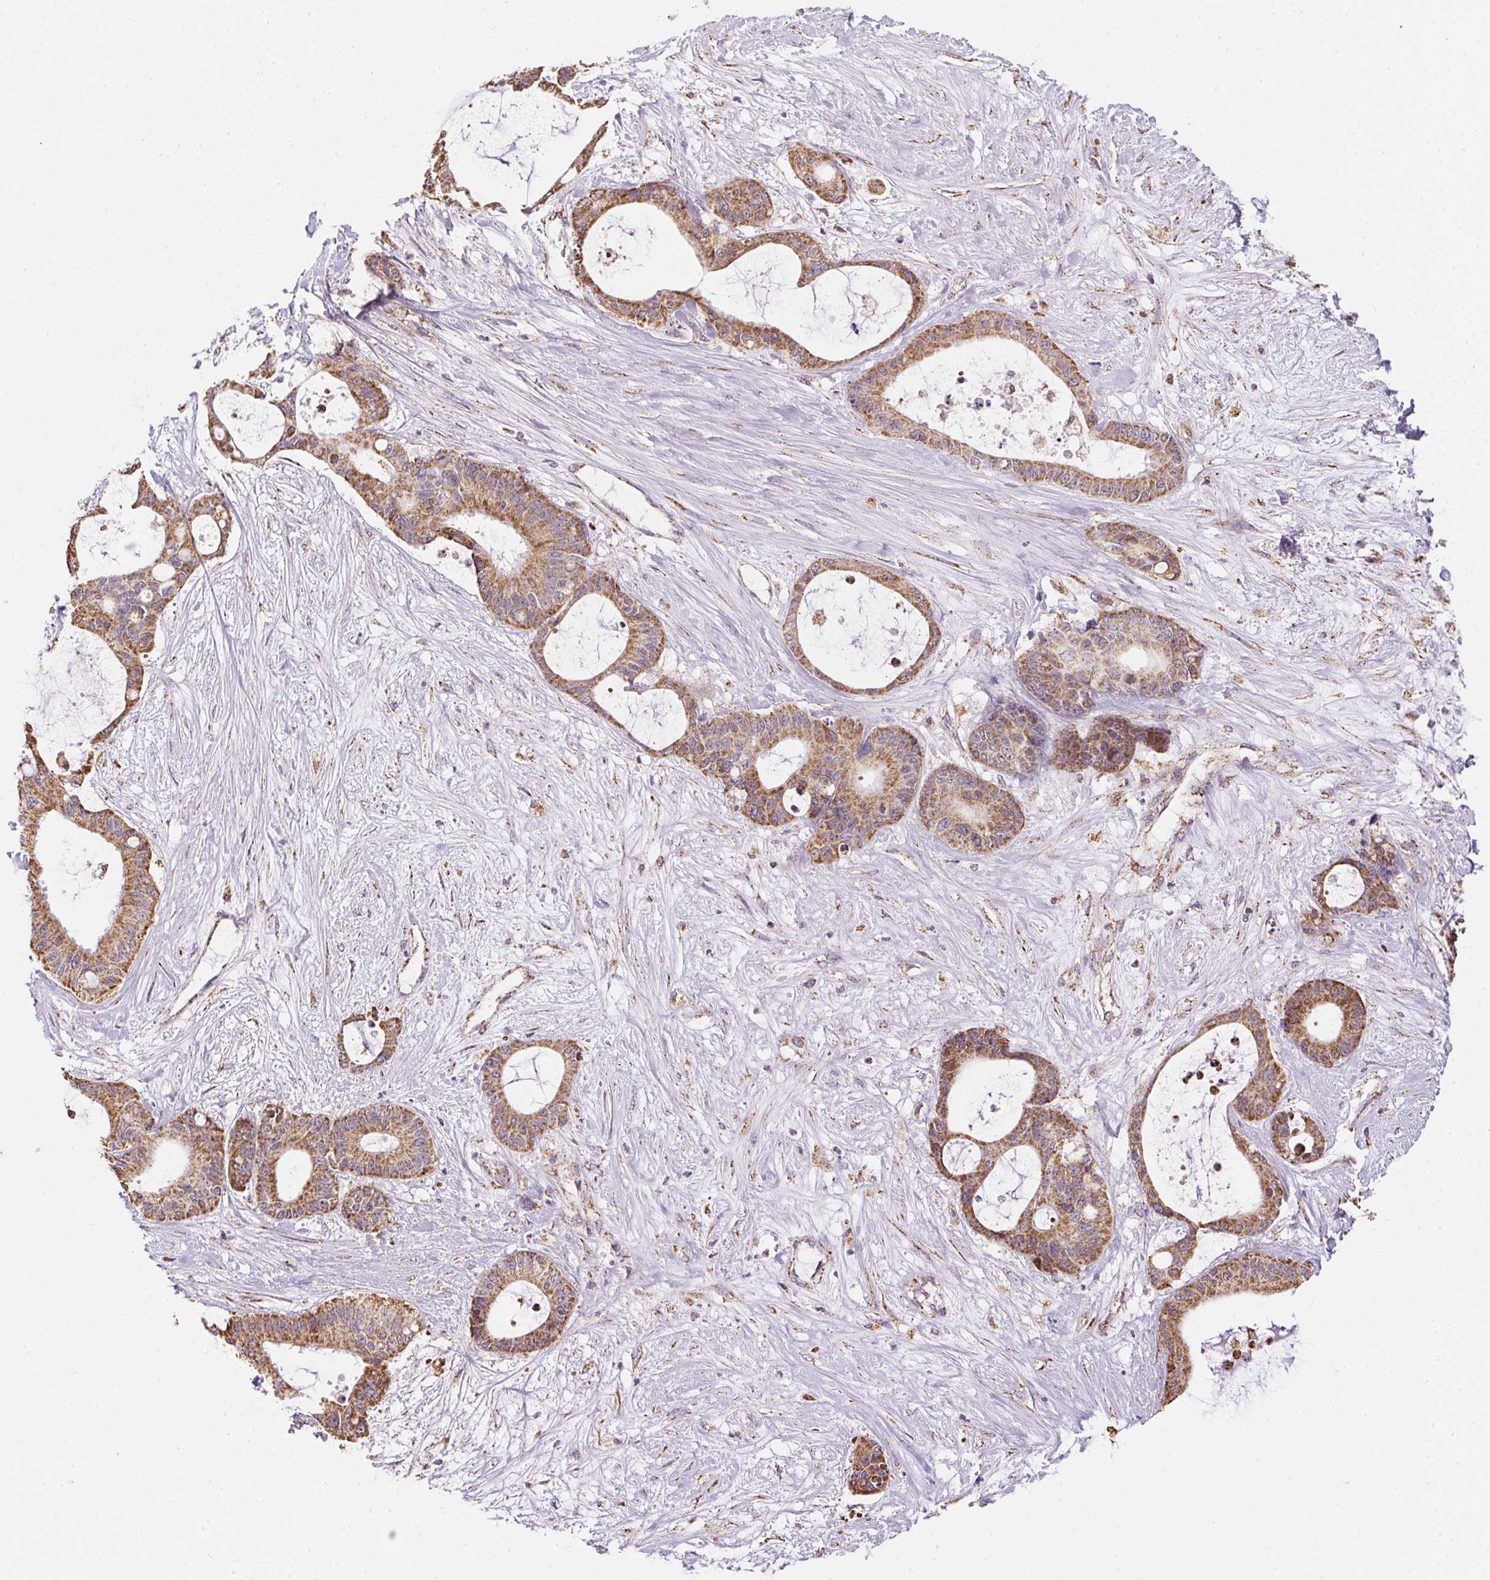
{"staining": {"intensity": "strong", "quantity": ">75%", "location": "cytoplasmic/membranous"}, "tissue": "liver cancer", "cell_type": "Tumor cells", "image_type": "cancer", "snomed": [{"axis": "morphology", "description": "Normal tissue, NOS"}, {"axis": "morphology", "description": "Cholangiocarcinoma"}, {"axis": "topography", "description": "Liver"}, {"axis": "topography", "description": "Peripheral nerve tissue"}], "caption": "Brown immunohistochemical staining in human liver cholangiocarcinoma shows strong cytoplasmic/membranous expression in about >75% of tumor cells. The staining is performed using DAB brown chromogen to label protein expression. The nuclei are counter-stained blue using hematoxylin.", "gene": "MAPK11", "patient": {"sex": "female", "age": 73}}